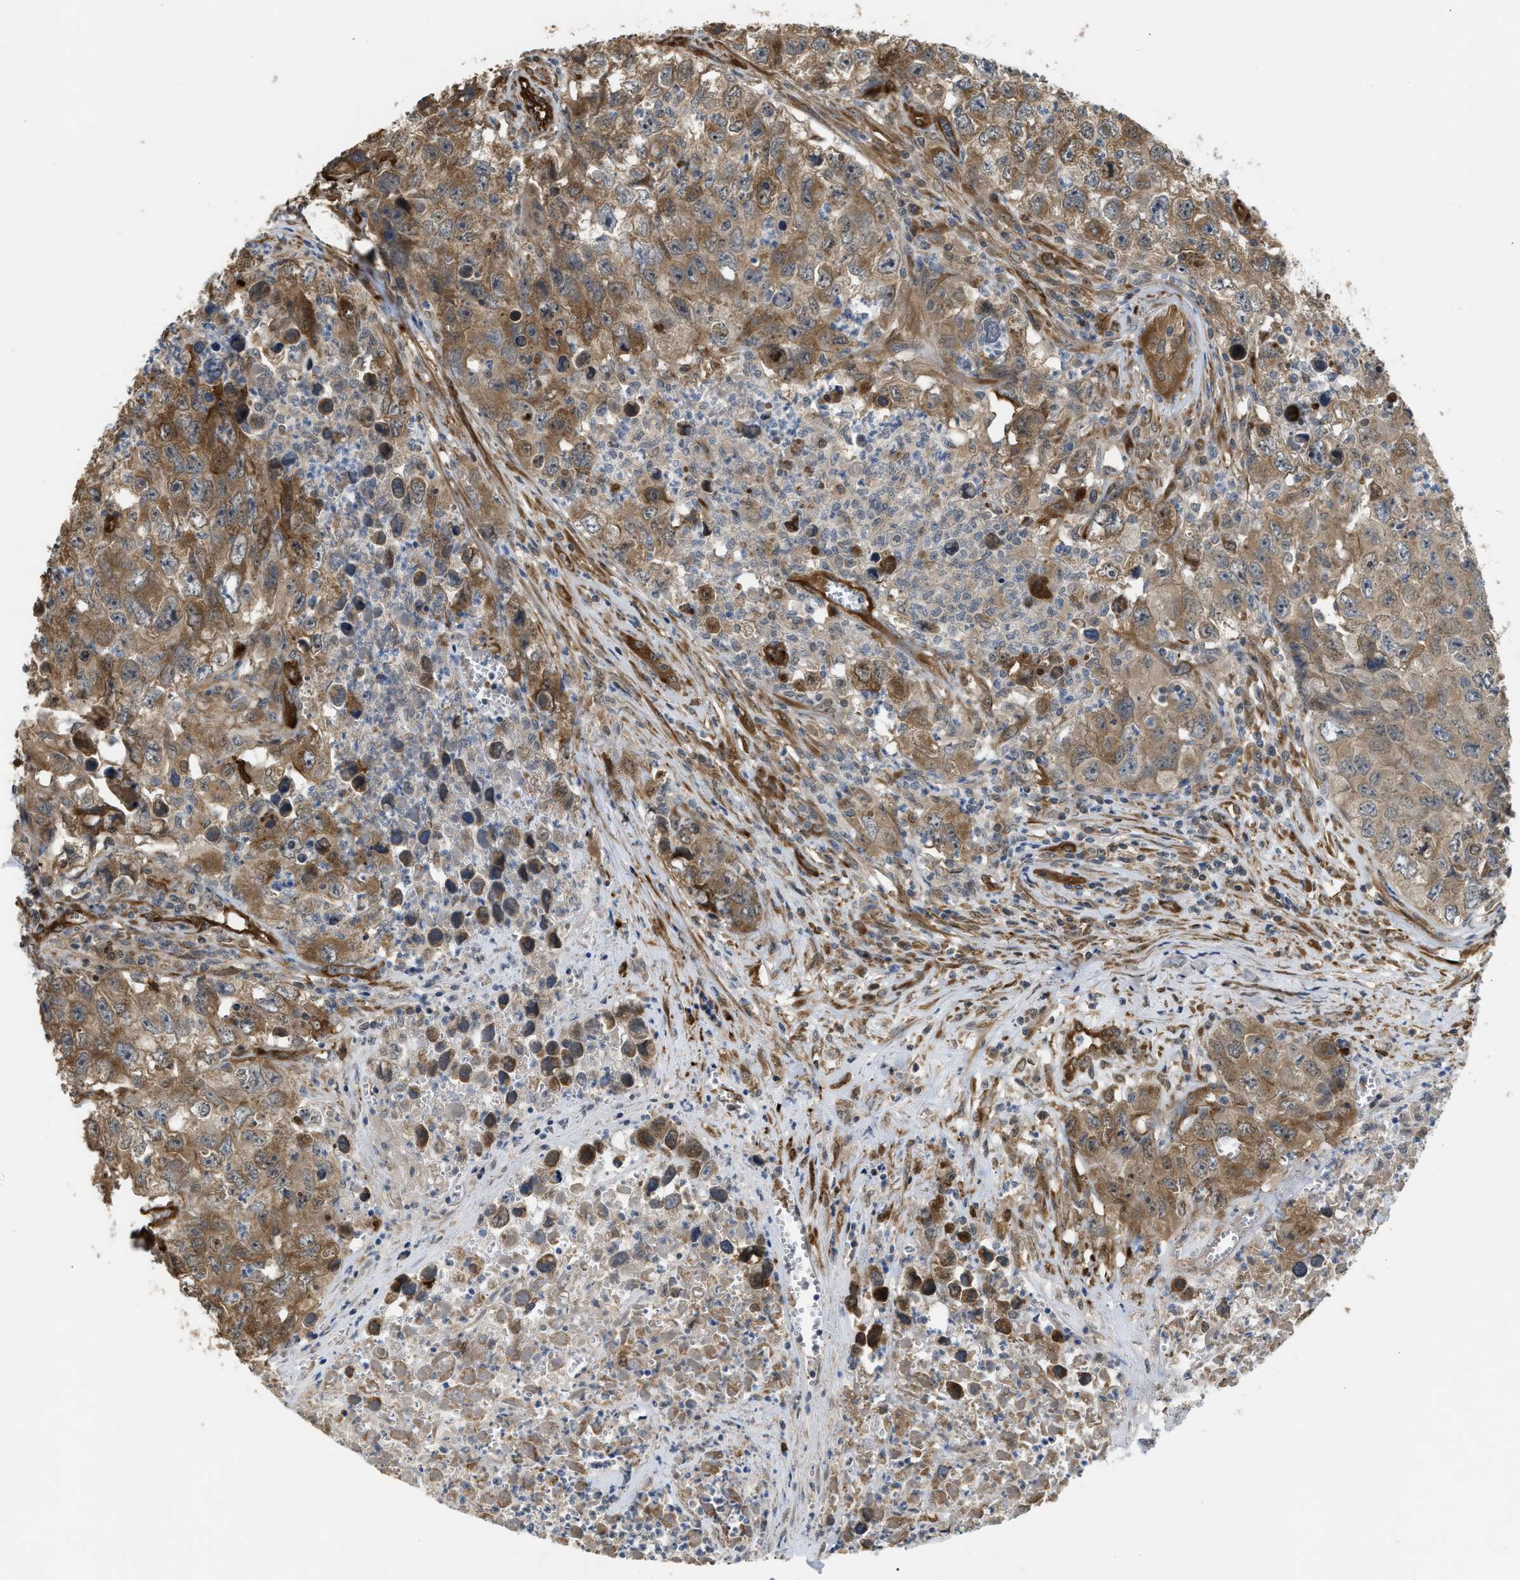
{"staining": {"intensity": "moderate", "quantity": ">75%", "location": "cytoplasmic/membranous"}, "tissue": "testis cancer", "cell_type": "Tumor cells", "image_type": "cancer", "snomed": [{"axis": "morphology", "description": "Seminoma, NOS"}, {"axis": "morphology", "description": "Carcinoma, Embryonal, NOS"}, {"axis": "topography", "description": "Testis"}], "caption": "This image reveals testis embryonal carcinoma stained with immunohistochemistry (IHC) to label a protein in brown. The cytoplasmic/membranous of tumor cells show moderate positivity for the protein. Nuclei are counter-stained blue.", "gene": "BAG3", "patient": {"sex": "male", "age": 43}}